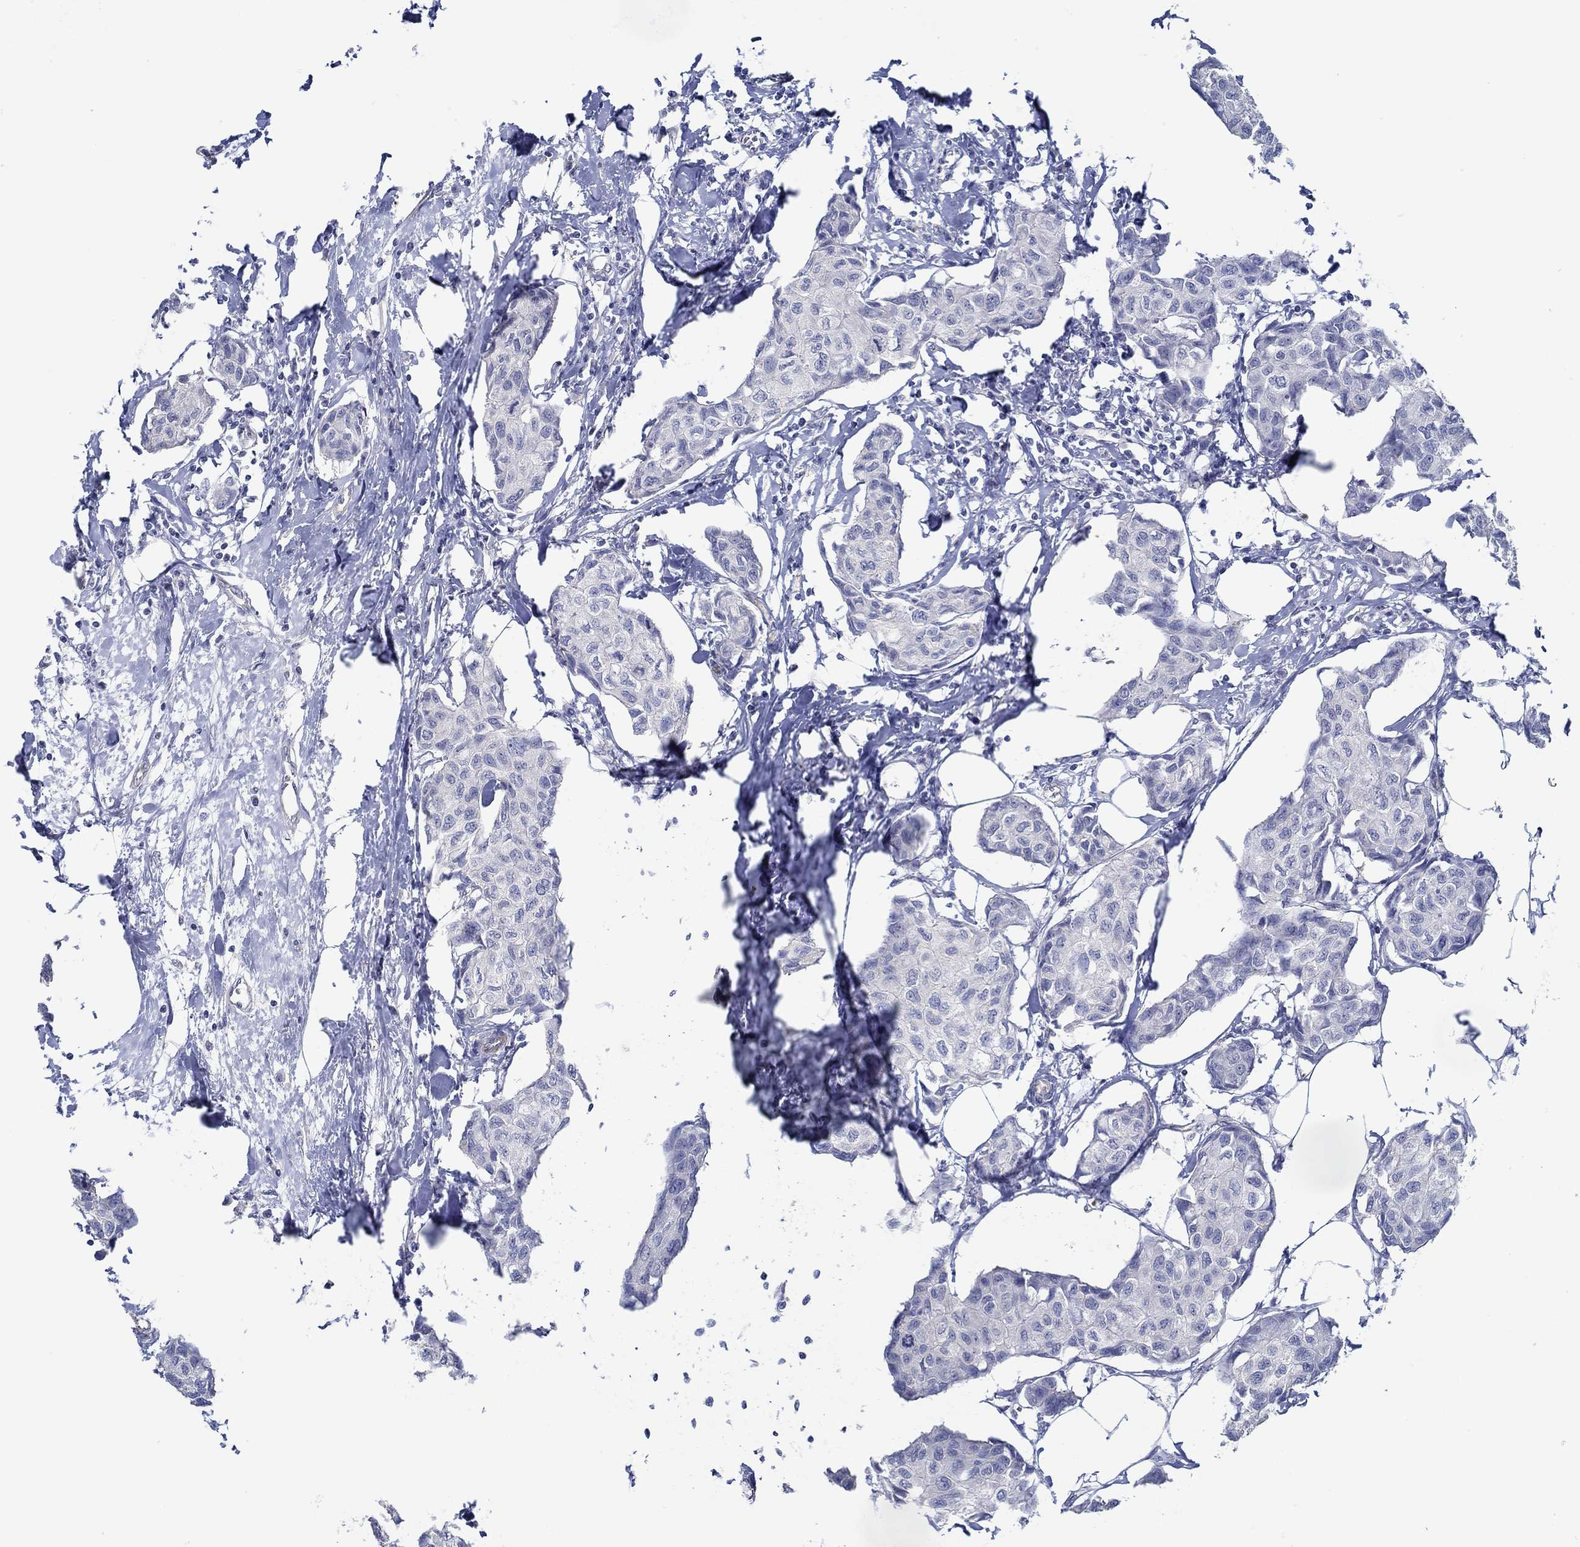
{"staining": {"intensity": "negative", "quantity": "none", "location": "none"}, "tissue": "breast cancer", "cell_type": "Tumor cells", "image_type": "cancer", "snomed": [{"axis": "morphology", "description": "Duct carcinoma"}, {"axis": "topography", "description": "Breast"}], "caption": "There is no significant positivity in tumor cells of breast invasive ductal carcinoma.", "gene": "GJA5", "patient": {"sex": "female", "age": 80}}